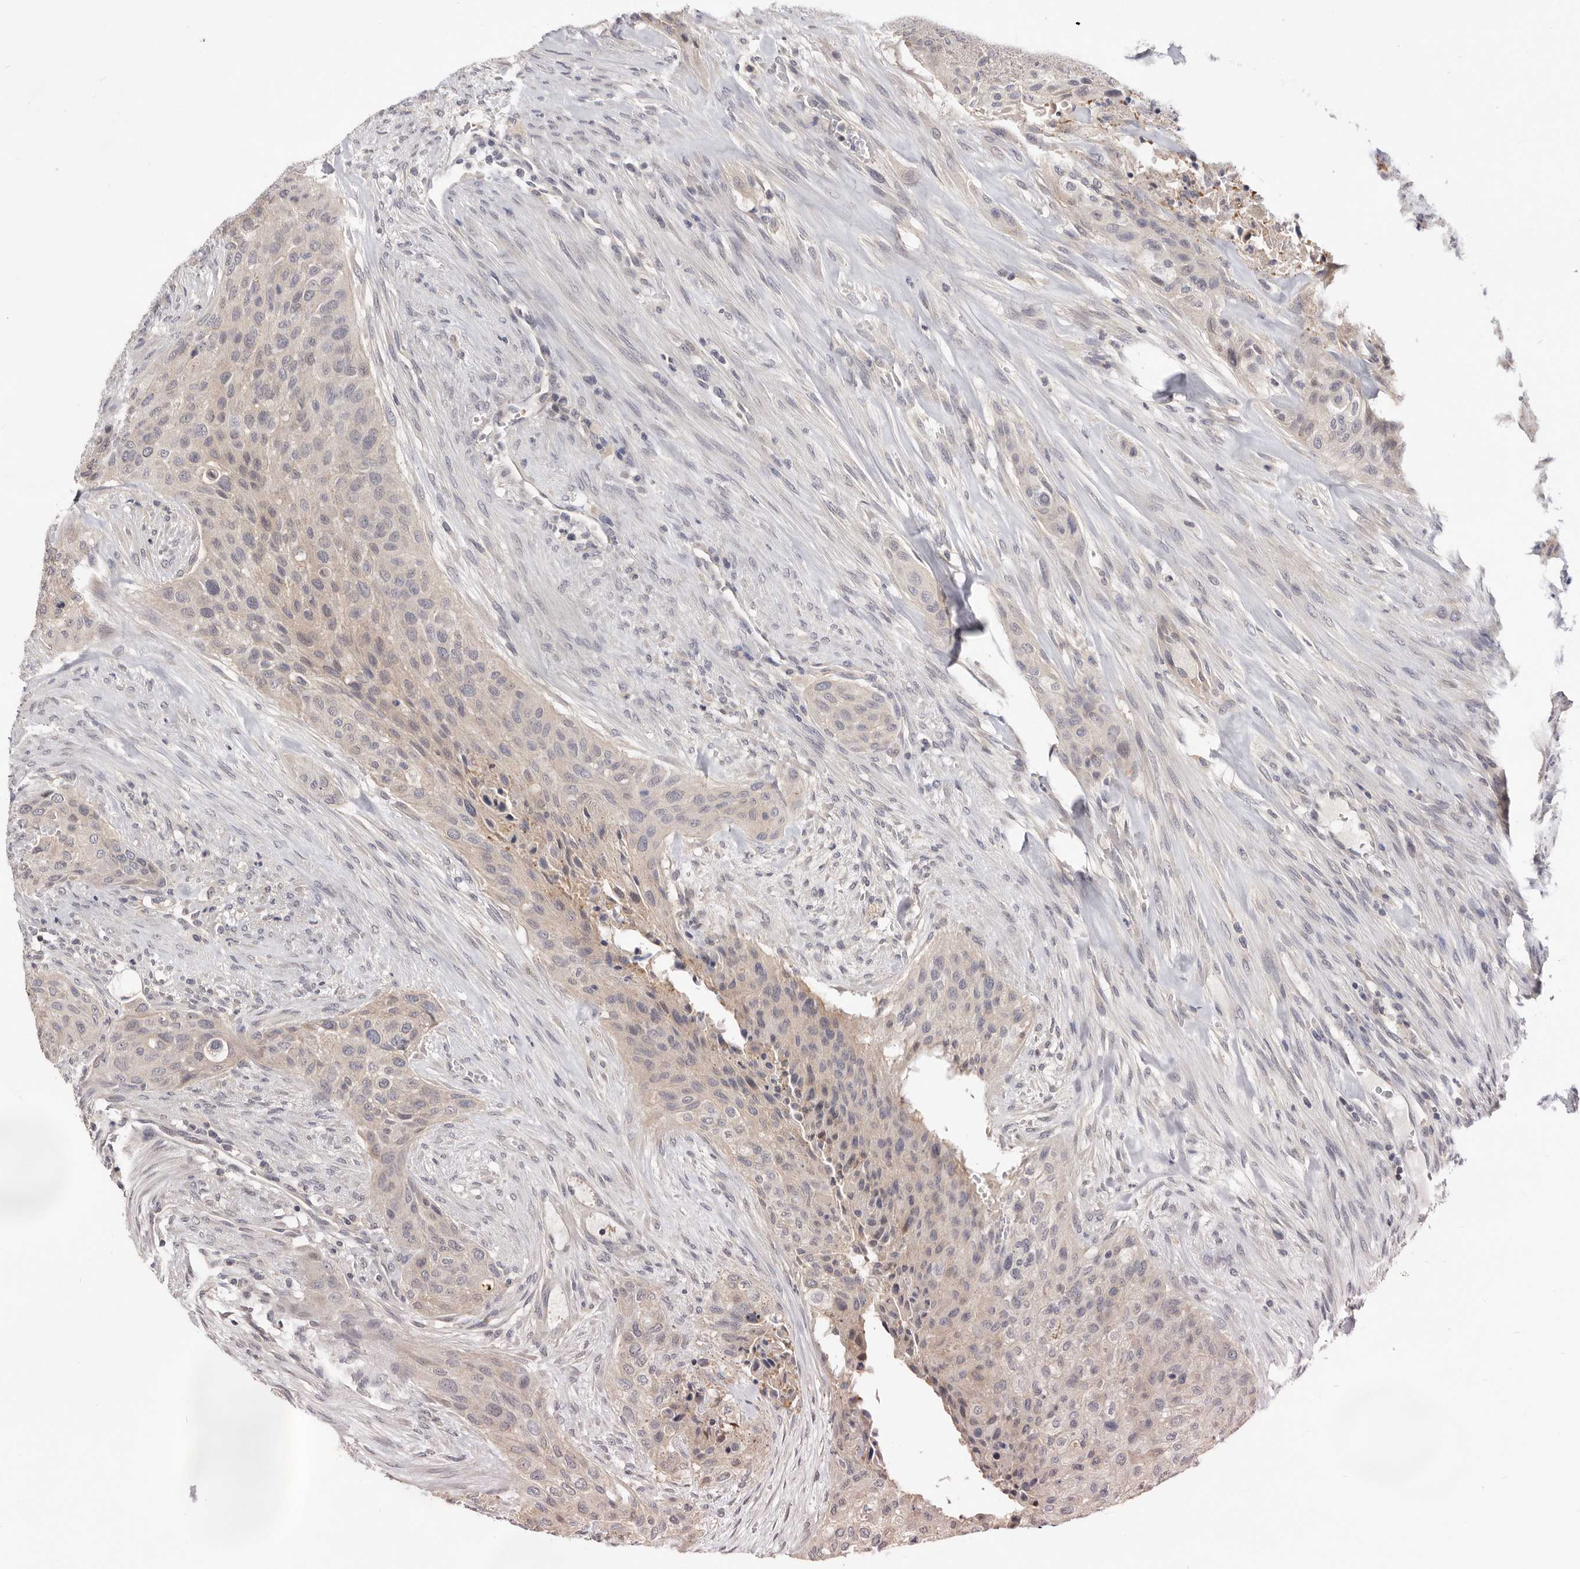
{"staining": {"intensity": "weak", "quantity": "<25%", "location": "cytoplasmic/membranous"}, "tissue": "urothelial cancer", "cell_type": "Tumor cells", "image_type": "cancer", "snomed": [{"axis": "morphology", "description": "Urothelial carcinoma, High grade"}, {"axis": "topography", "description": "Urinary bladder"}], "caption": "Tumor cells show no significant protein staining in urothelial cancer.", "gene": "DOP1A", "patient": {"sex": "male", "age": 35}}